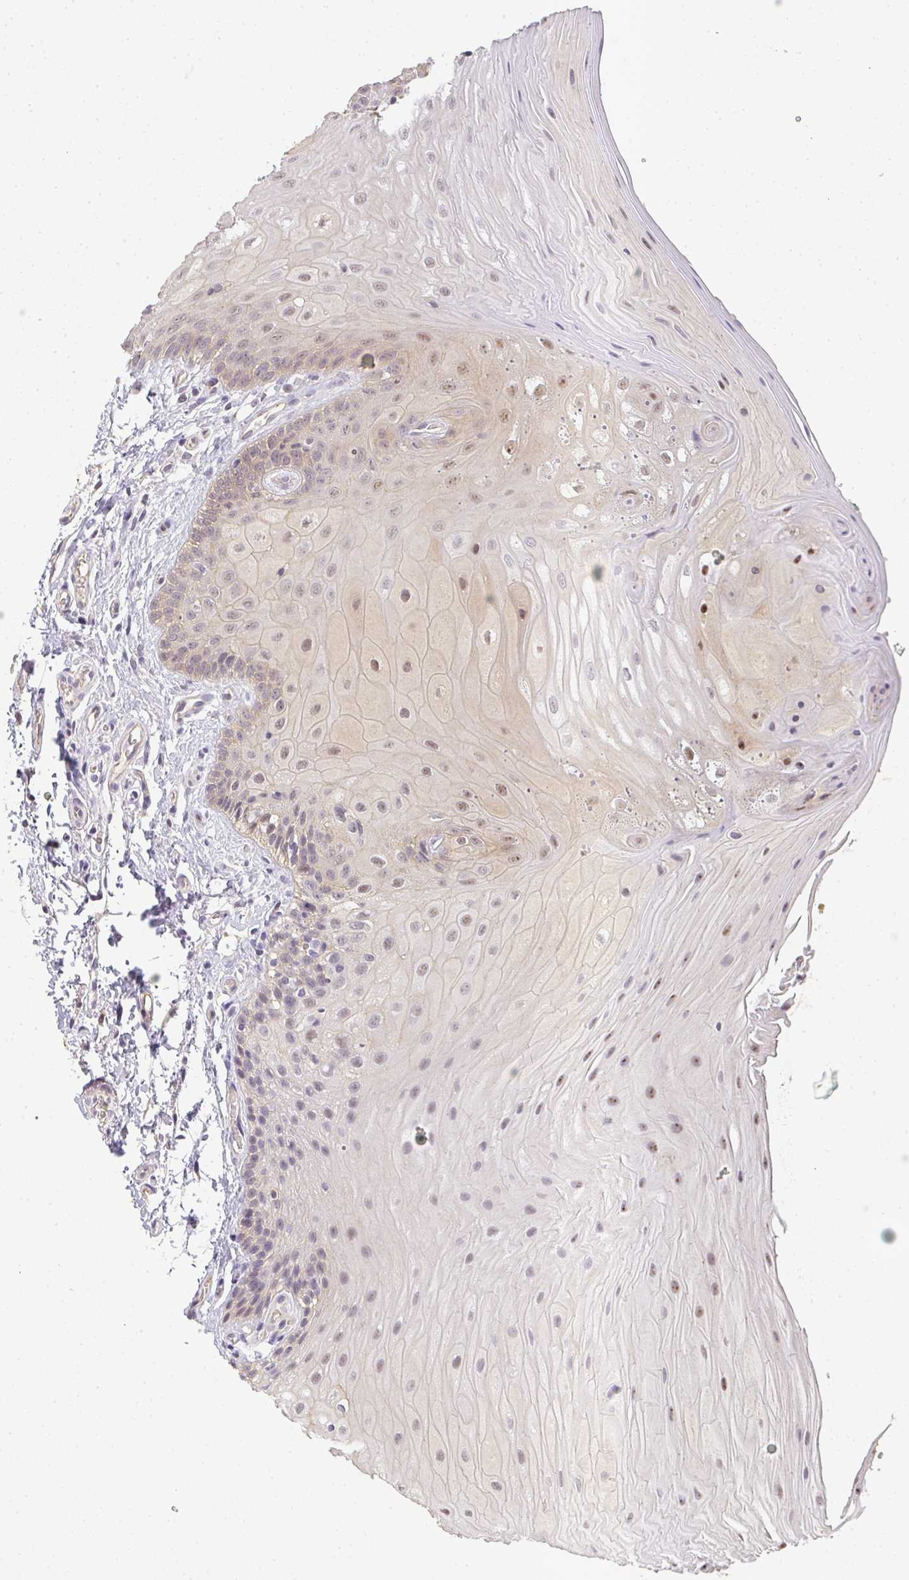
{"staining": {"intensity": "weak", "quantity": "<25%", "location": "cytoplasmic/membranous,nuclear"}, "tissue": "oral mucosa", "cell_type": "Squamous epithelial cells", "image_type": "normal", "snomed": [{"axis": "morphology", "description": "Normal tissue, NOS"}, {"axis": "topography", "description": "Oral tissue"}, {"axis": "topography", "description": "Tounge, NOS"}, {"axis": "topography", "description": "Head-Neck"}], "caption": "Immunohistochemical staining of benign oral mucosa displays no significant staining in squamous epithelial cells.", "gene": "SLC35B3", "patient": {"sex": "female", "age": 84}}